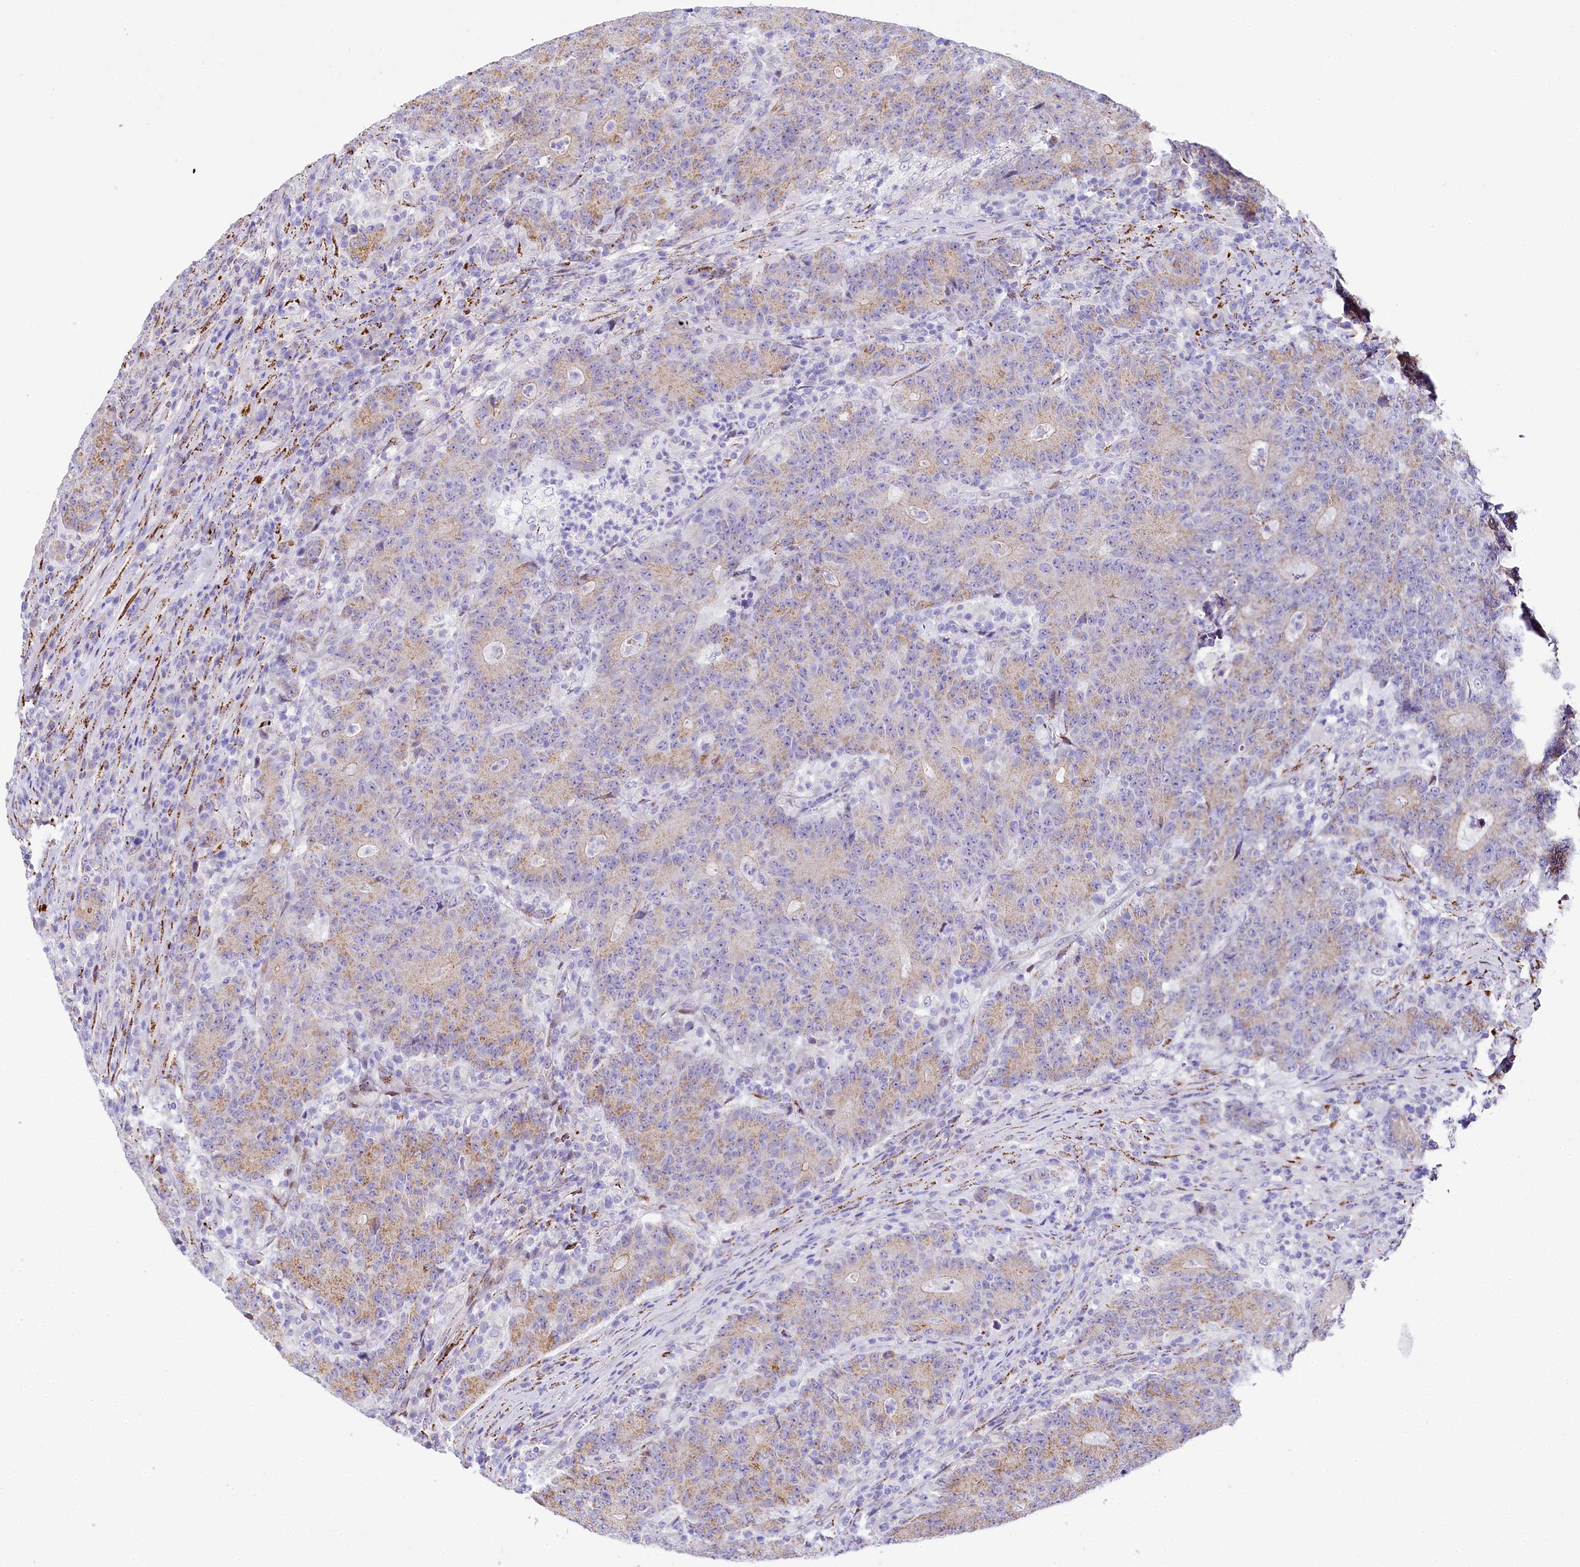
{"staining": {"intensity": "weak", "quantity": "25%-75%", "location": "cytoplasmic/membranous"}, "tissue": "colorectal cancer", "cell_type": "Tumor cells", "image_type": "cancer", "snomed": [{"axis": "morphology", "description": "Adenocarcinoma, NOS"}, {"axis": "topography", "description": "Colon"}], "caption": "High-magnification brightfield microscopy of colorectal adenocarcinoma stained with DAB (3,3'-diaminobenzidine) (brown) and counterstained with hematoxylin (blue). tumor cells exhibit weak cytoplasmic/membranous expression is appreciated in approximately25%-75% of cells.", "gene": "PPIP5K2", "patient": {"sex": "female", "age": 75}}